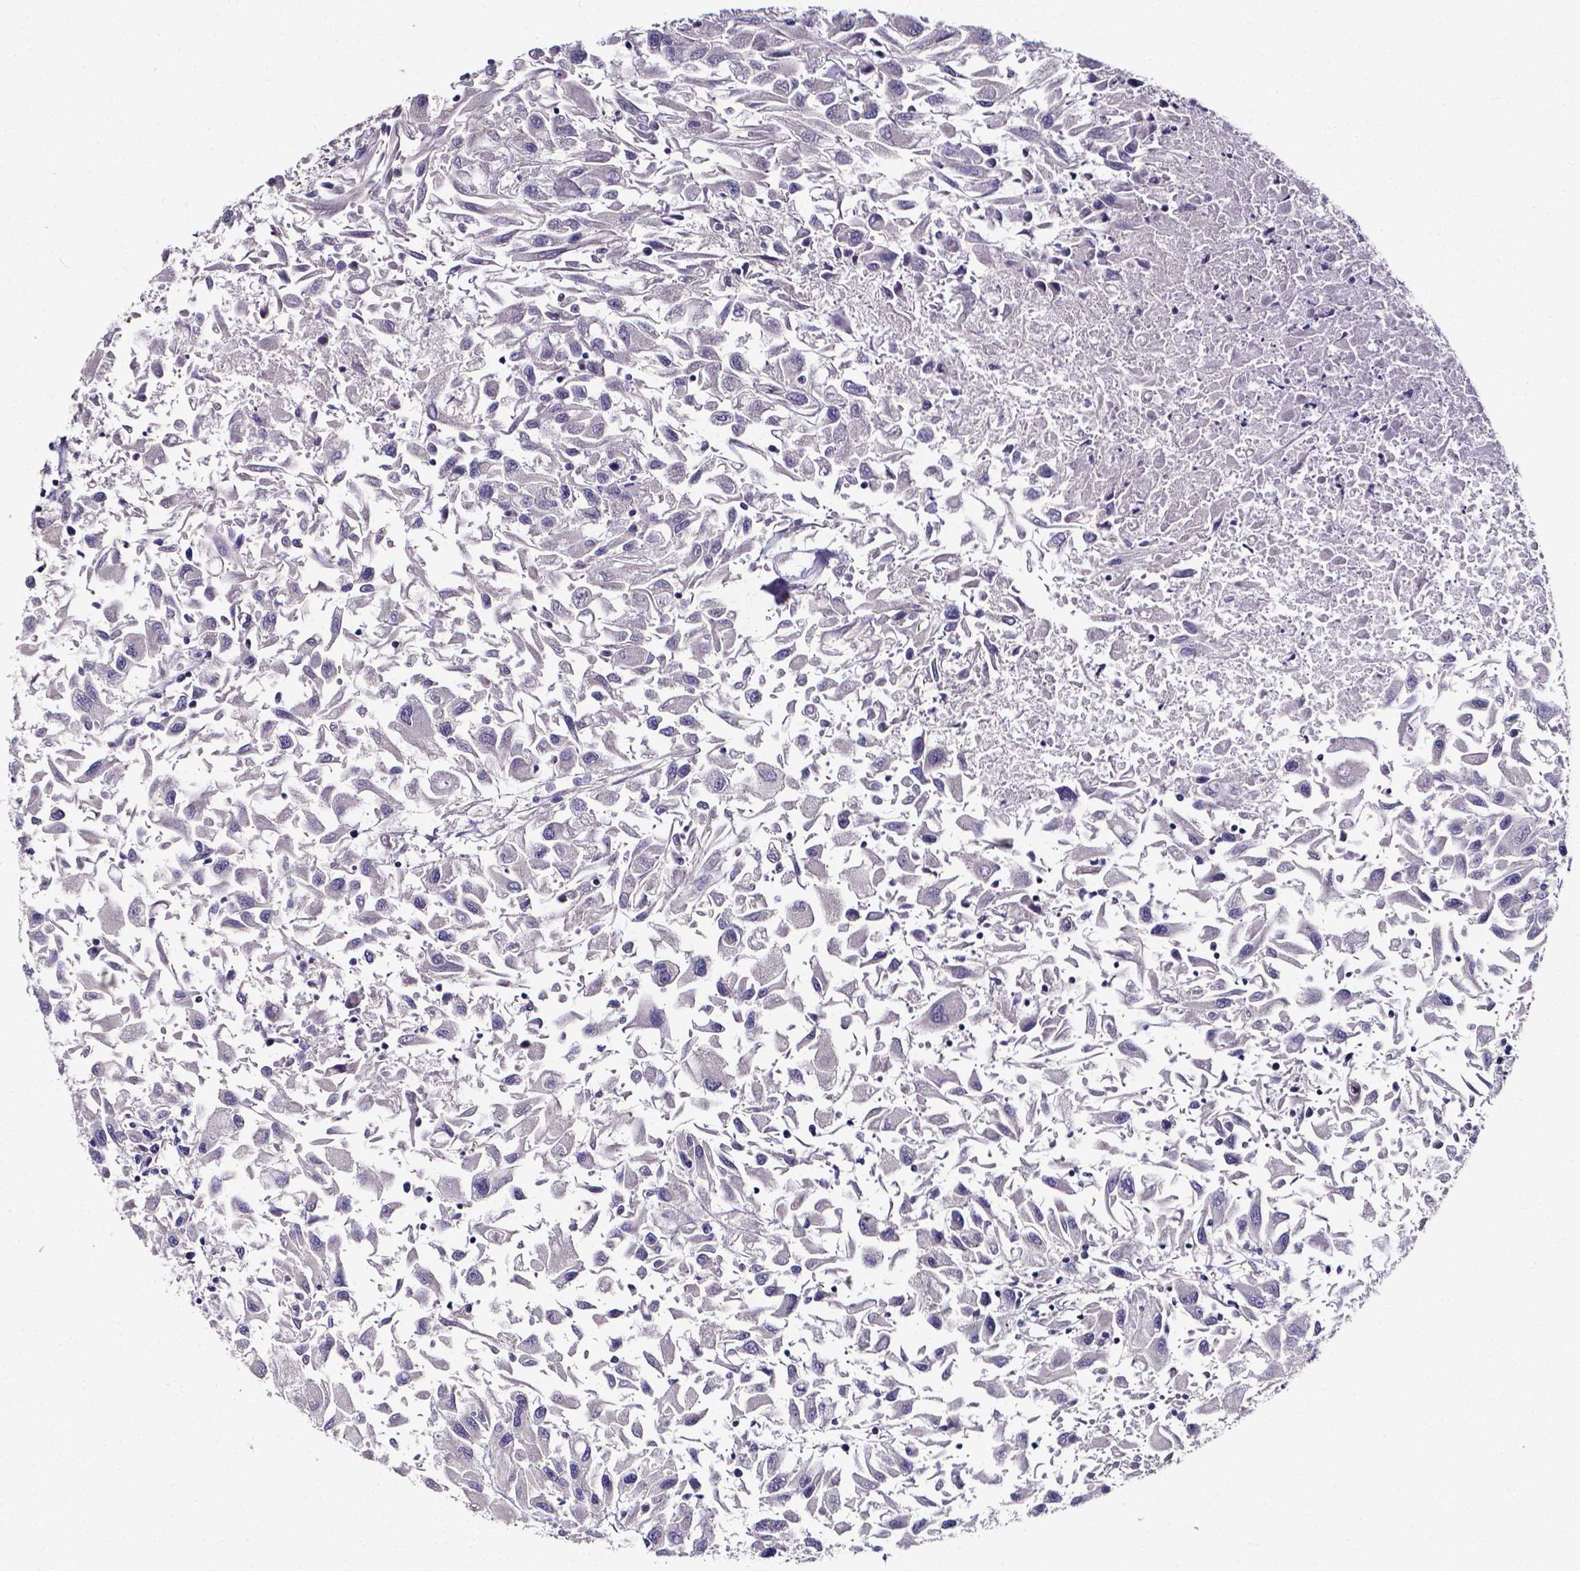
{"staining": {"intensity": "negative", "quantity": "none", "location": "none"}, "tissue": "renal cancer", "cell_type": "Tumor cells", "image_type": "cancer", "snomed": [{"axis": "morphology", "description": "Adenocarcinoma, NOS"}, {"axis": "topography", "description": "Kidney"}], "caption": "The histopathology image shows no significant staining in tumor cells of adenocarcinoma (renal).", "gene": "CACNG8", "patient": {"sex": "female", "age": 76}}